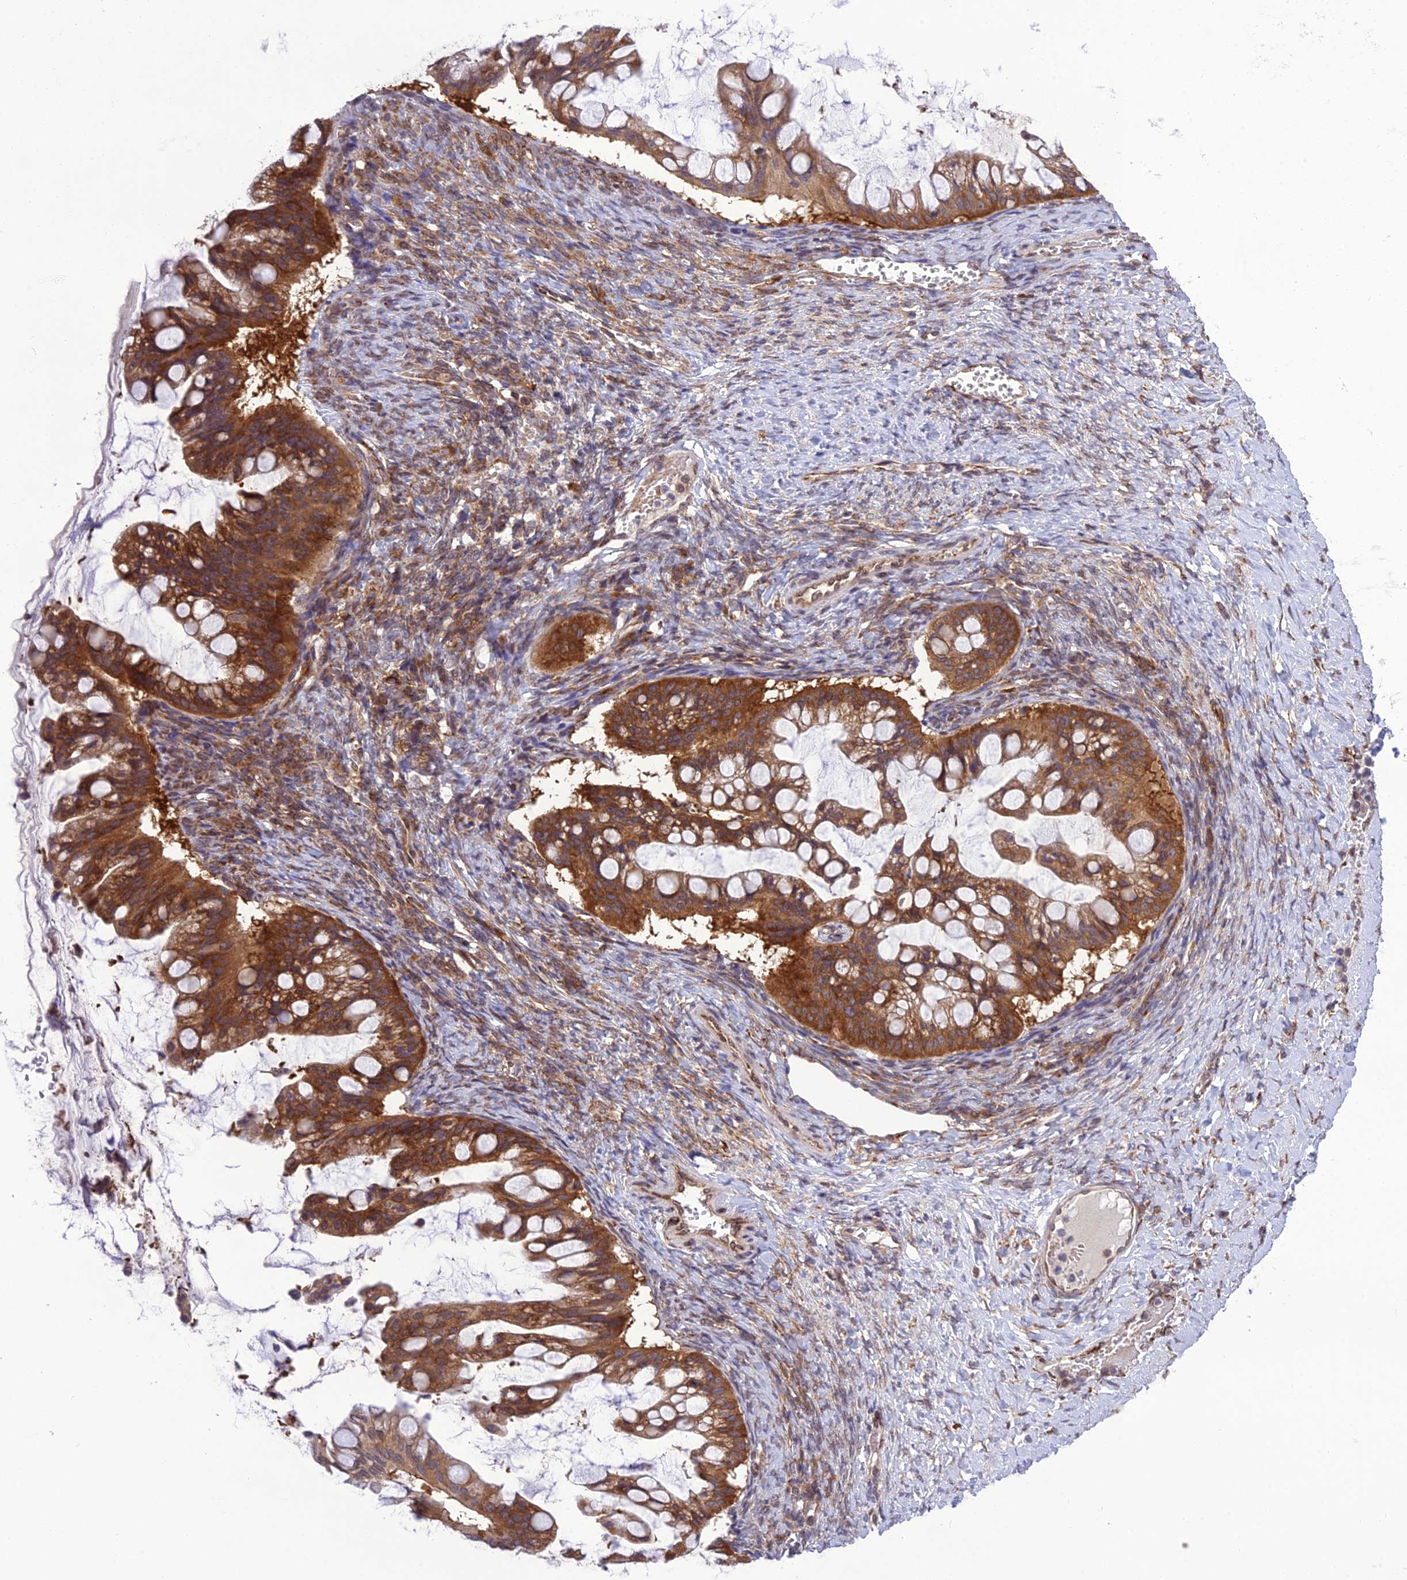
{"staining": {"intensity": "strong", "quantity": ">75%", "location": "cytoplasmic/membranous"}, "tissue": "ovarian cancer", "cell_type": "Tumor cells", "image_type": "cancer", "snomed": [{"axis": "morphology", "description": "Cystadenocarcinoma, mucinous, NOS"}, {"axis": "topography", "description": "Ovary"}], "caption": "This micrograph demonstrates immunohistochemistry (IHC) staining of human mucinous cystadenocarcinoma (ovarian), with high strong cytoplasmic/membranous staining in approximately >75% of tumor cells.", "gene": "DHCR7", "patient": {"sex": "female", "age": 73}}